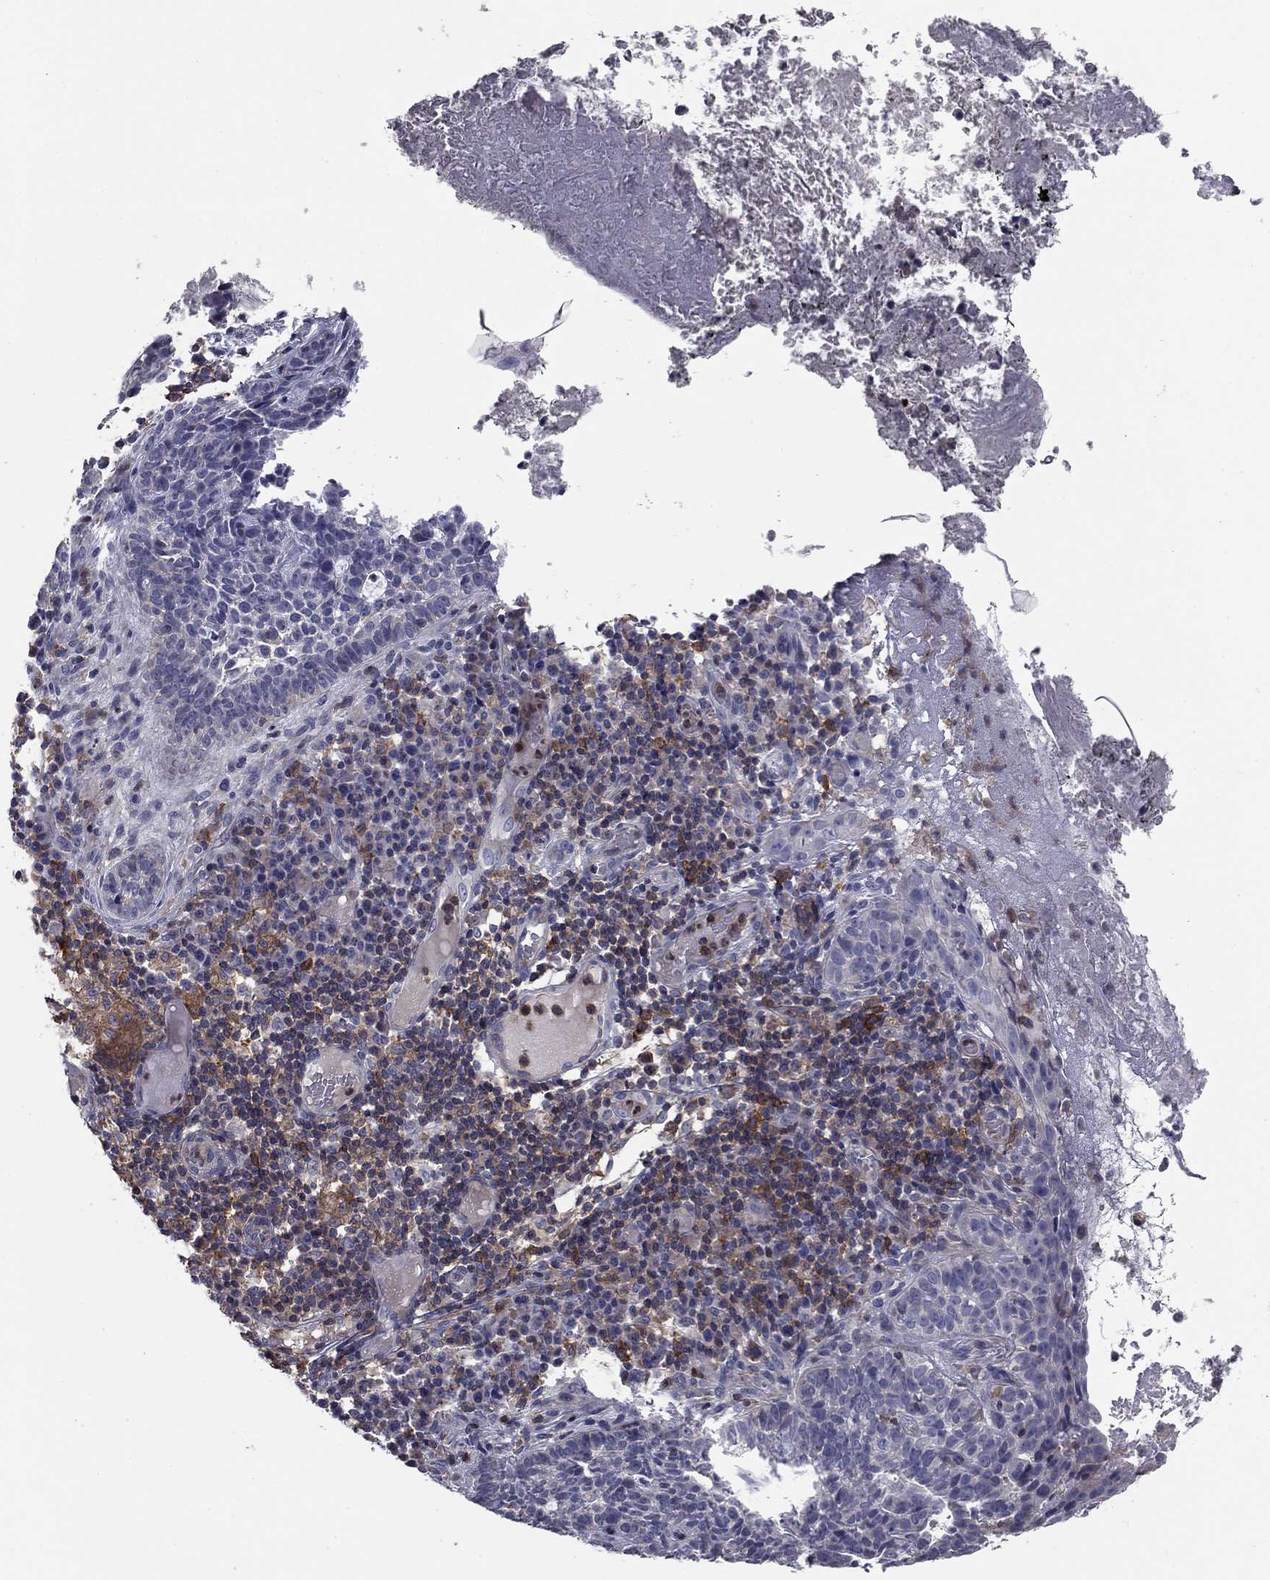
{"staining": {"intensity": "negative", "quantity": "none", "location": "none"}, "tissue": "skin cancer", "cell_type": "Tumor cells", "image_type": "cancer", "snomed": [{"axis": "morphology", "description": "Basal cell carcinoma"}, {"axis": "topography", "description": "Skin"}], "caption": "Photomicrograph shows no significant protein expression in tumor cells of skin cancer.", "gene": "PLCB2", "patient": {"sex": "female", "age": 69}}